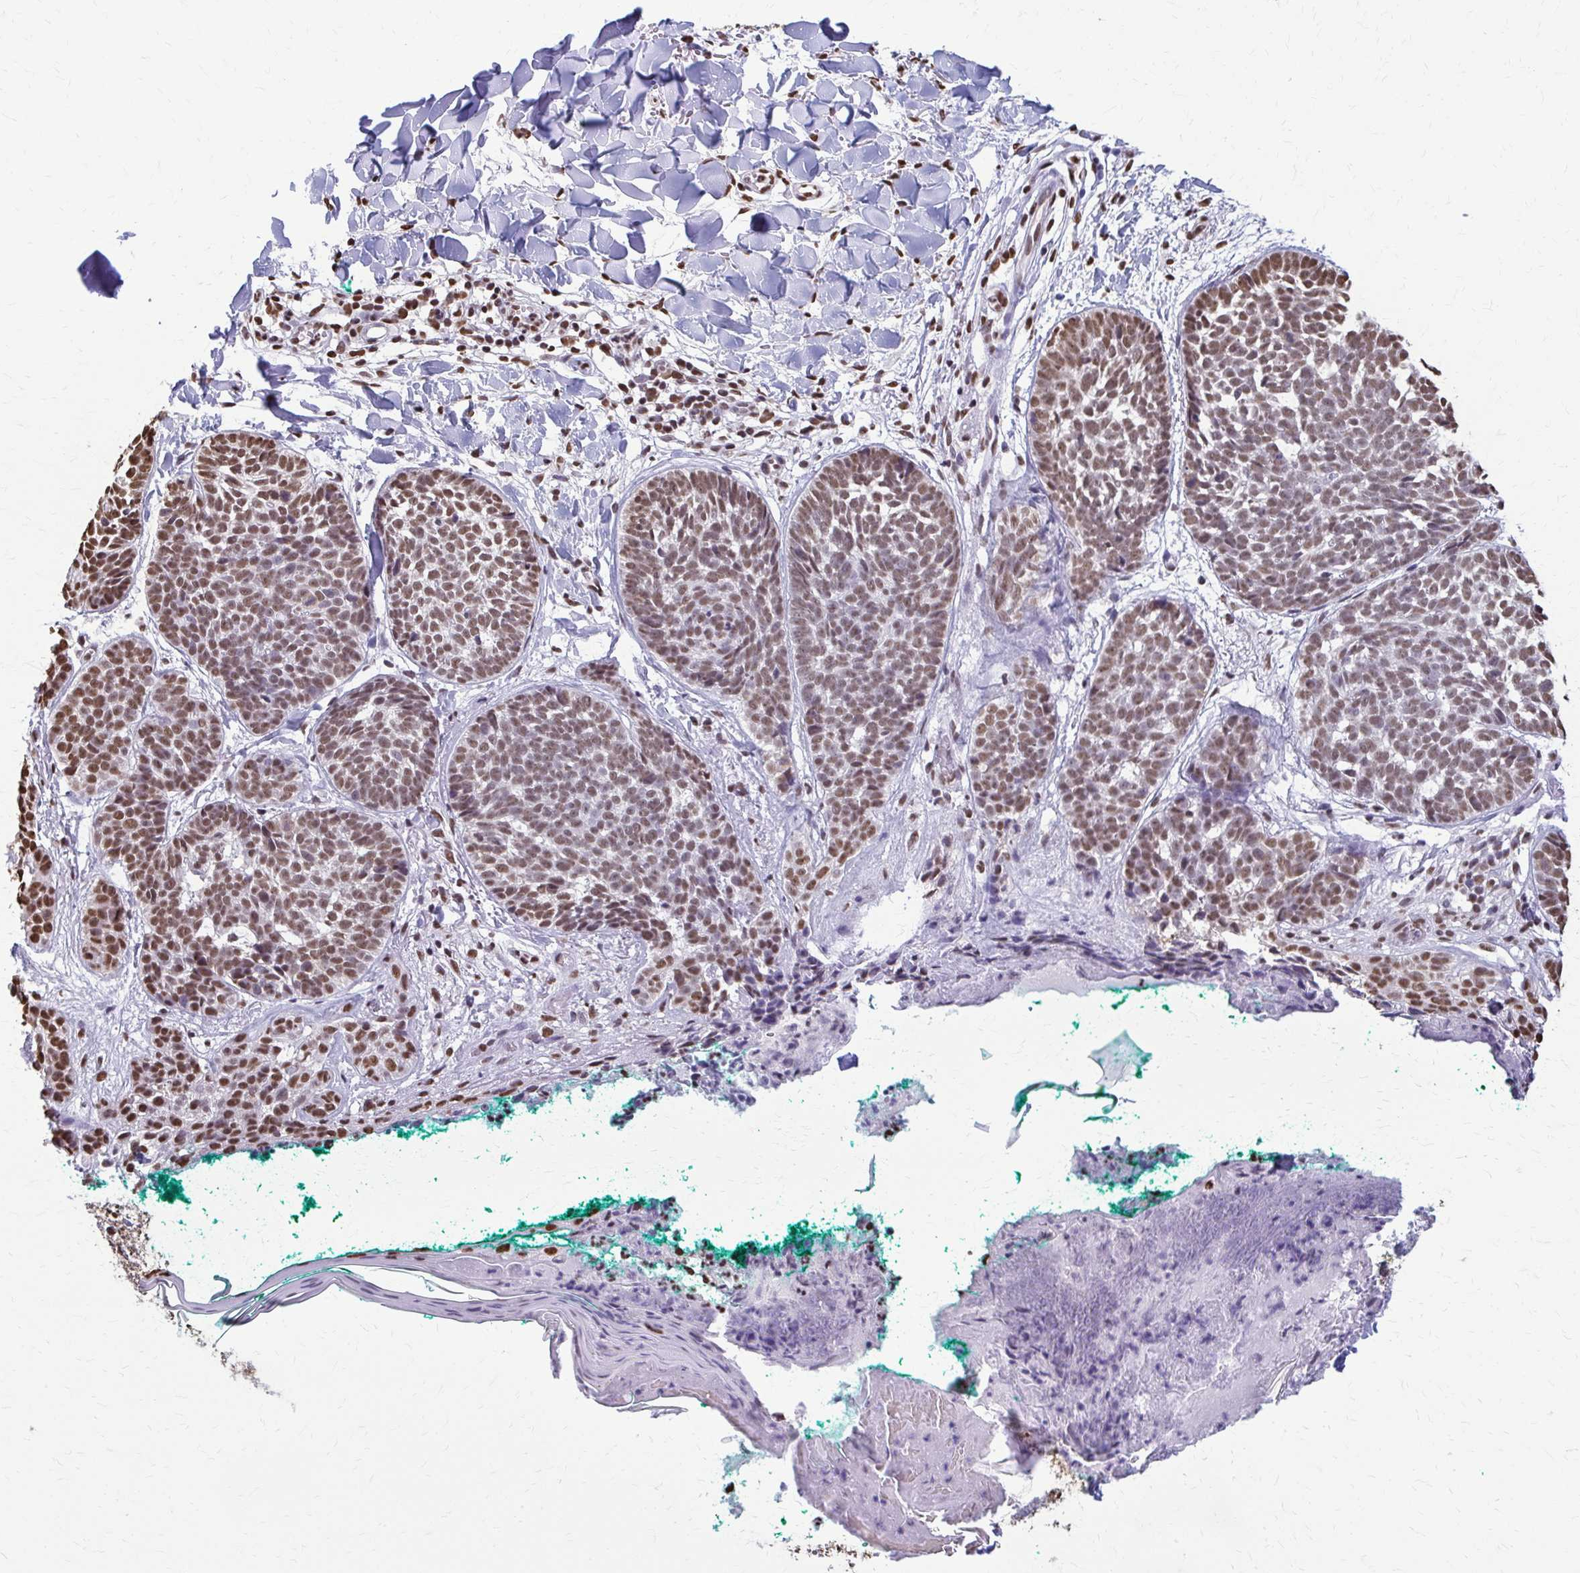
{"staining": {"intensity": "moderate", "quantity": ">75%", "location": "nuclear"}, "tissue": "skin cancer", "cell_type": "Tumor cells", "image_type": "cancer", "snomed": [{"axis": "morphology", "description": "Basal cell carcinoma"}, {"axis": "topography", "description": "Skin"}, {"axis": "topography", "description": "Skin of neck"}, {"axis": "topography", "description": "Skin of shoulder"}, {"axis": "topography", "description": "Skin of back"}], "caption": "Protein staining of basal cell carcinoma (skin) tissue displays moderate nuclear expression in about >75% of tumor cells.", "gene": "SNRPA", "patient": {"sex": "male", "age": 80}}